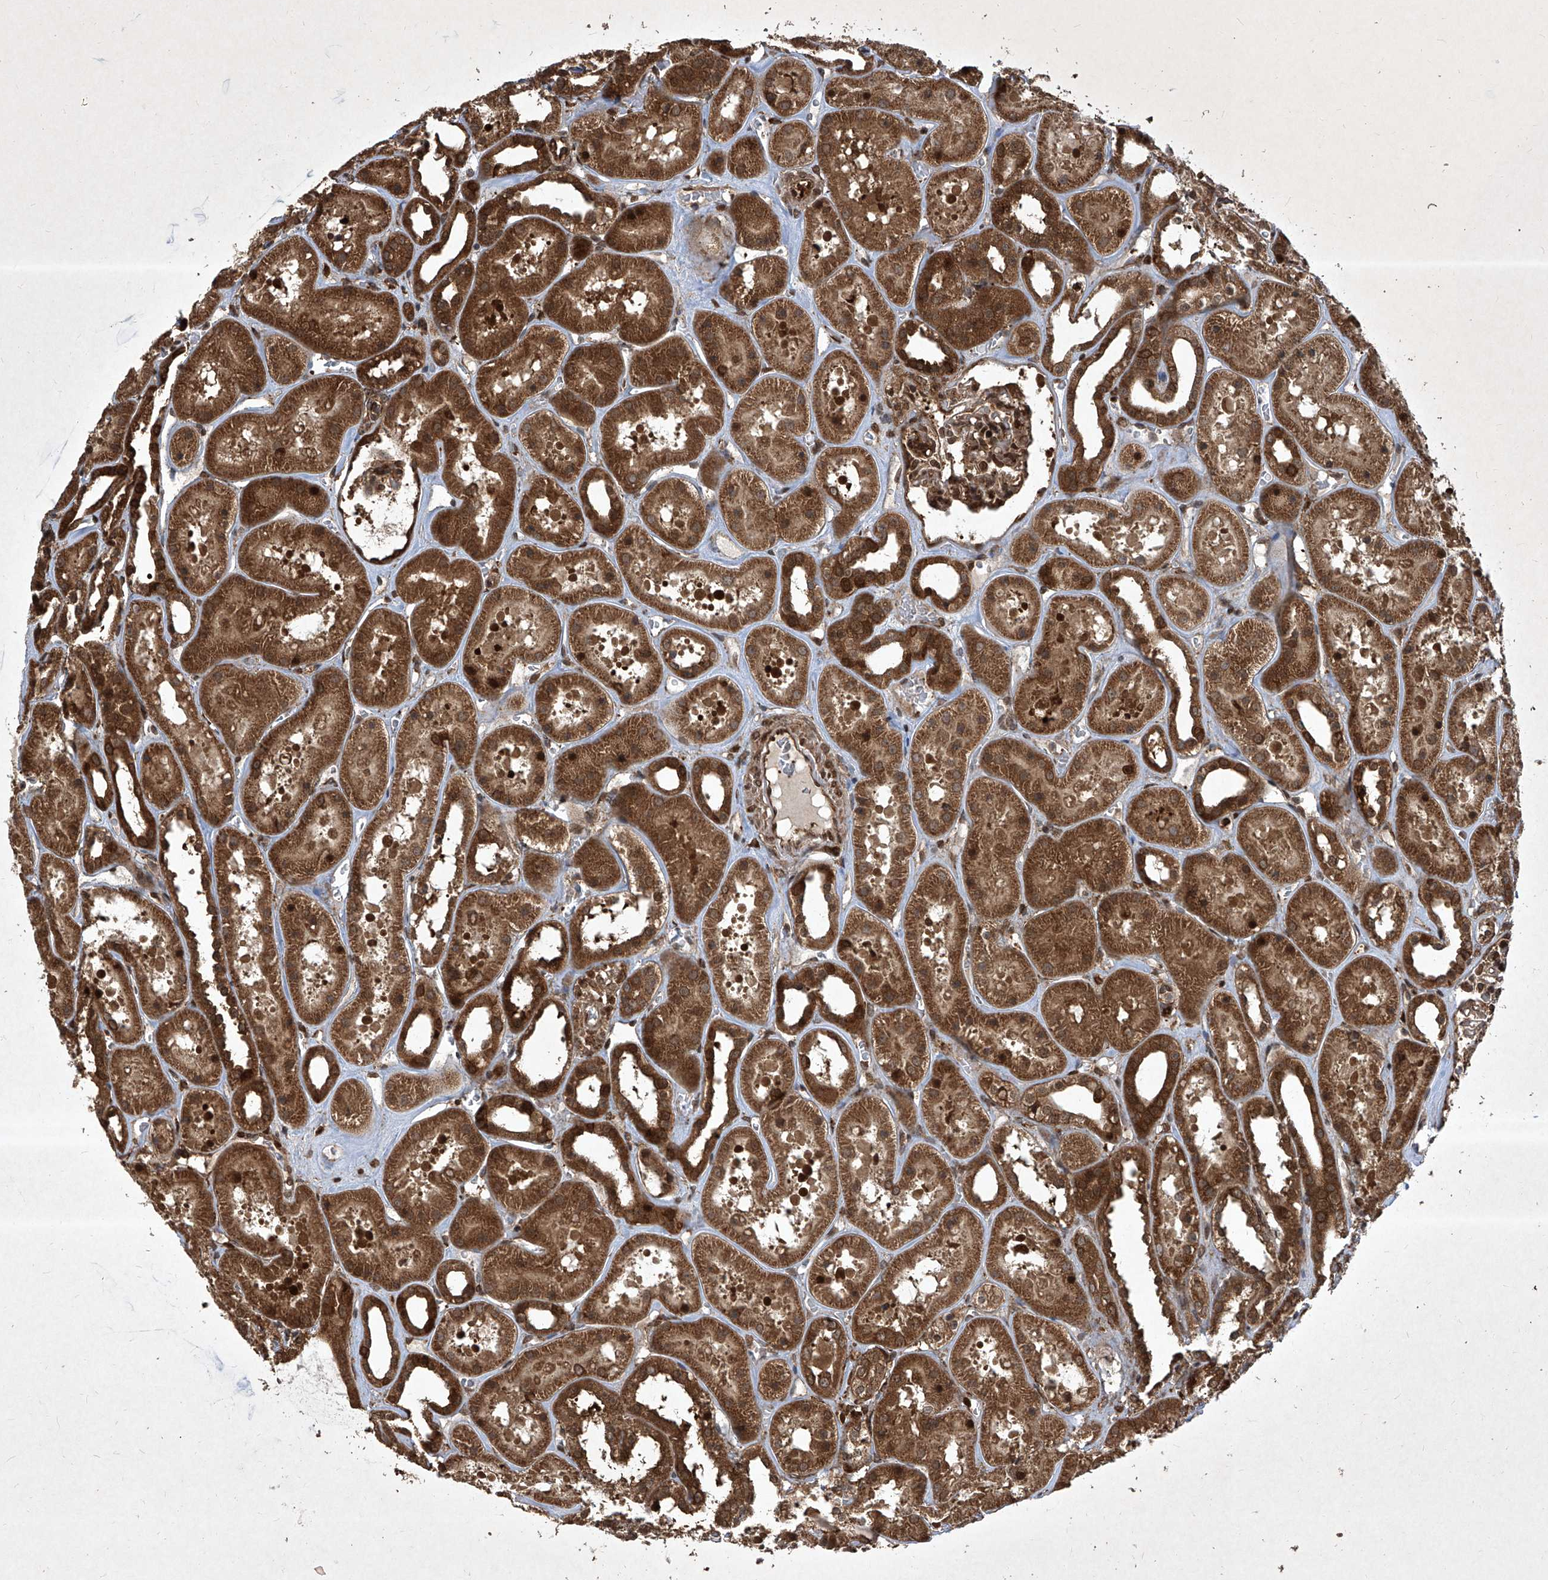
{"staining": {"intensity": "strong", "quantity": "25%-75%", "location": "cytoplasmic/membranous,nuclear"}, "tissue": "kidney", "cell_type": "Cells in glomeruli", "image_type": "normal", "snomed": [{"axis": "morphology", "description": "Normal tissue, NOS"}, {"axis": "topography", "description": "Kidney"}], "caption": "Brown immunohistochemical staining in benign human kidney shows strong cytoplasmic/membranous,nuclear staining in about 25%-75% of cells in glomeruli. Using DAB (brown) and hematoxylin (blue) stains, captured at high magnification using brightfield microscopy.", "gene": "MAGED2", "patient": {"sex": "female", "age": 41}}